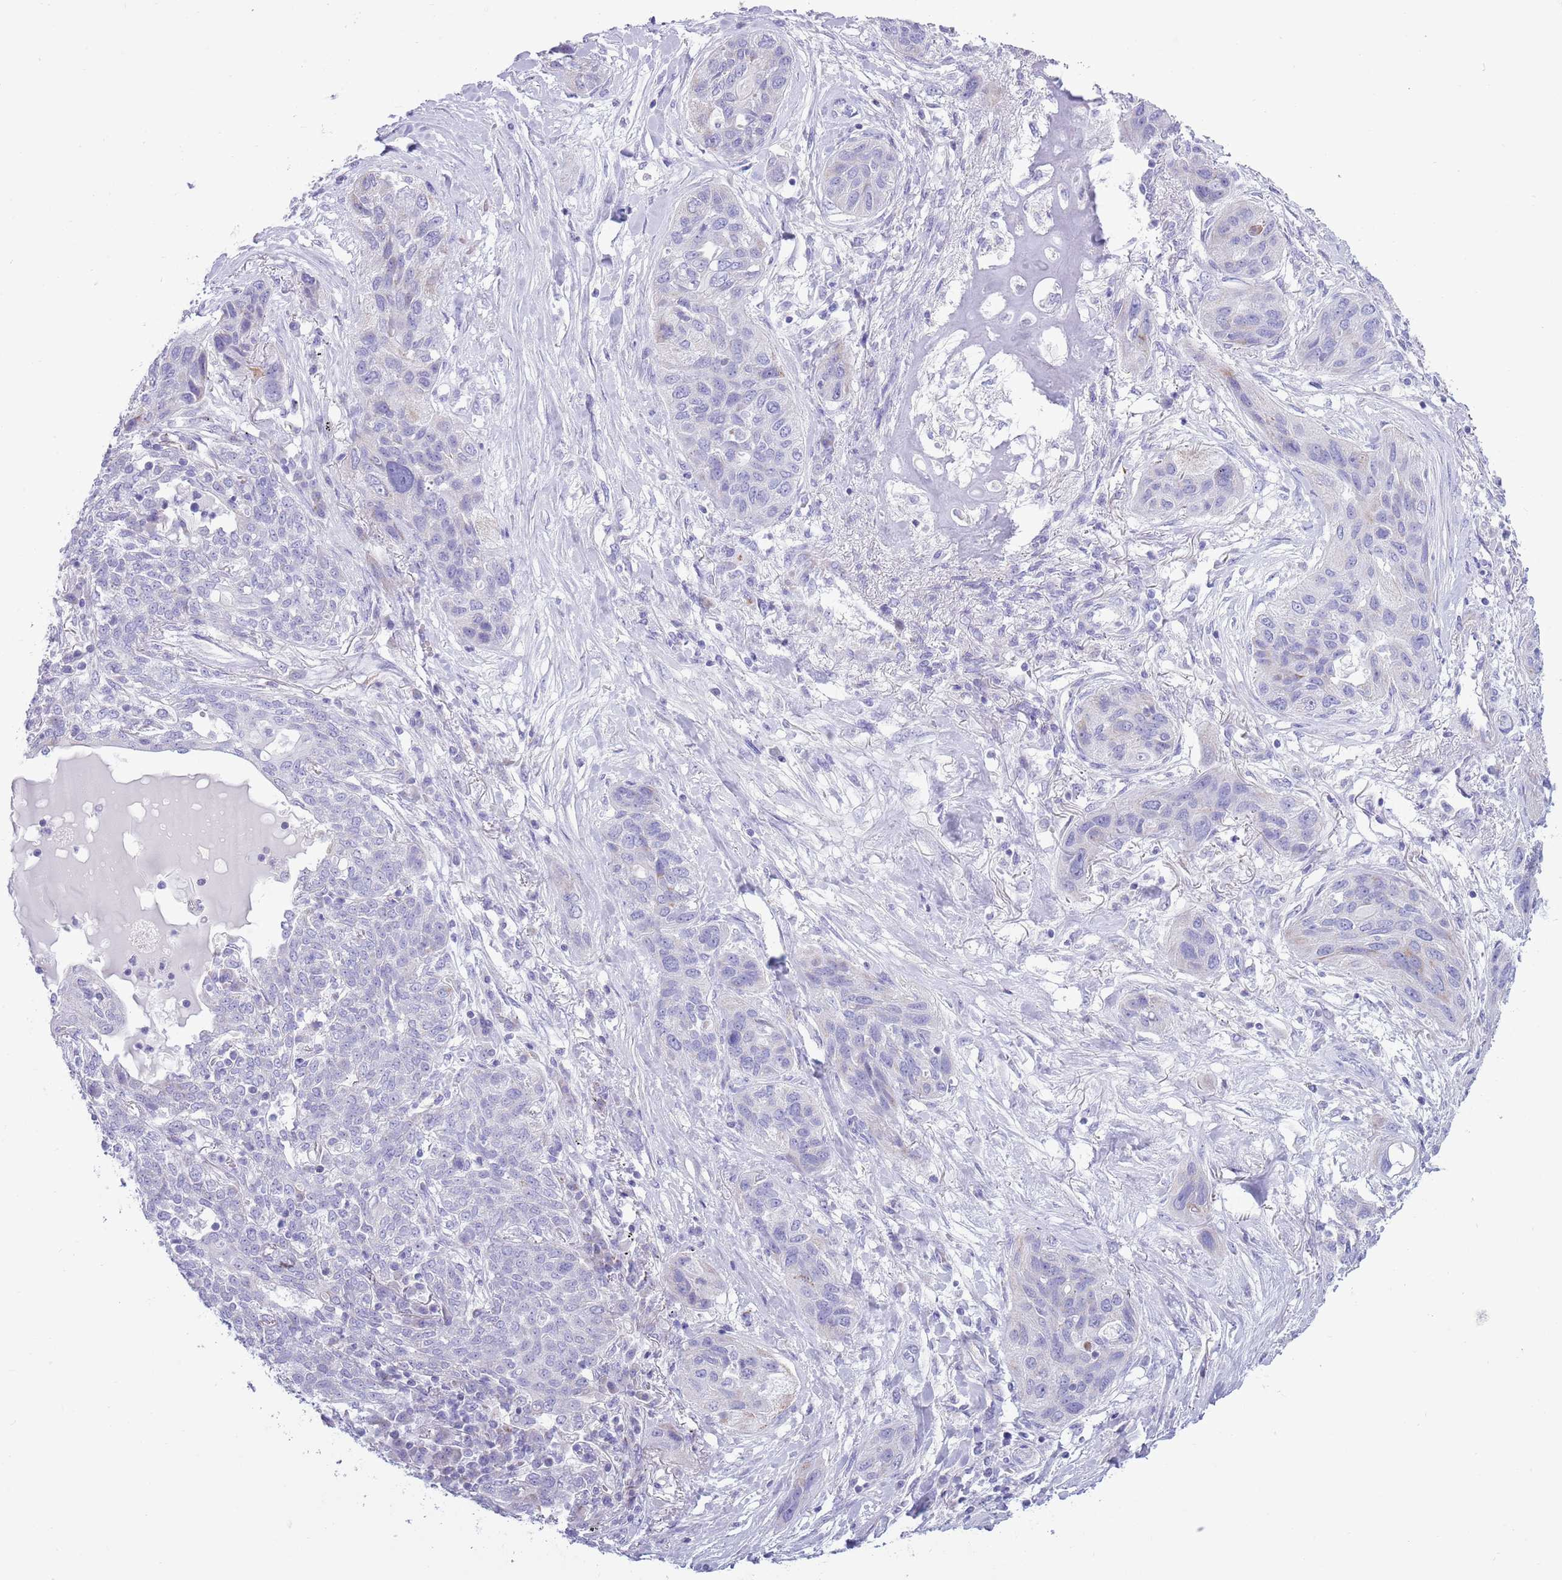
{"staining": {"intensity": "negative", "quantity": "none", "location": "none"}, "tissue": "lung cancer", "cell_type": "Tumor cells", "image_type": "cancer", "snomed": [{"axis": "morphology", "description": "Squamous cell carcinoma, NOS"}, {"axis": "topography", "description": "Lung"}], "caption": "This micrograph is of lung squamous cell carcinoma stained with immunohistochemistry (IHC) to label a protein in brown with the nuclei are counter-stained blue. There is no expression in tumor cells.", "gene": "MOCOS", "patient": {"sex": "female", "age": 70}}